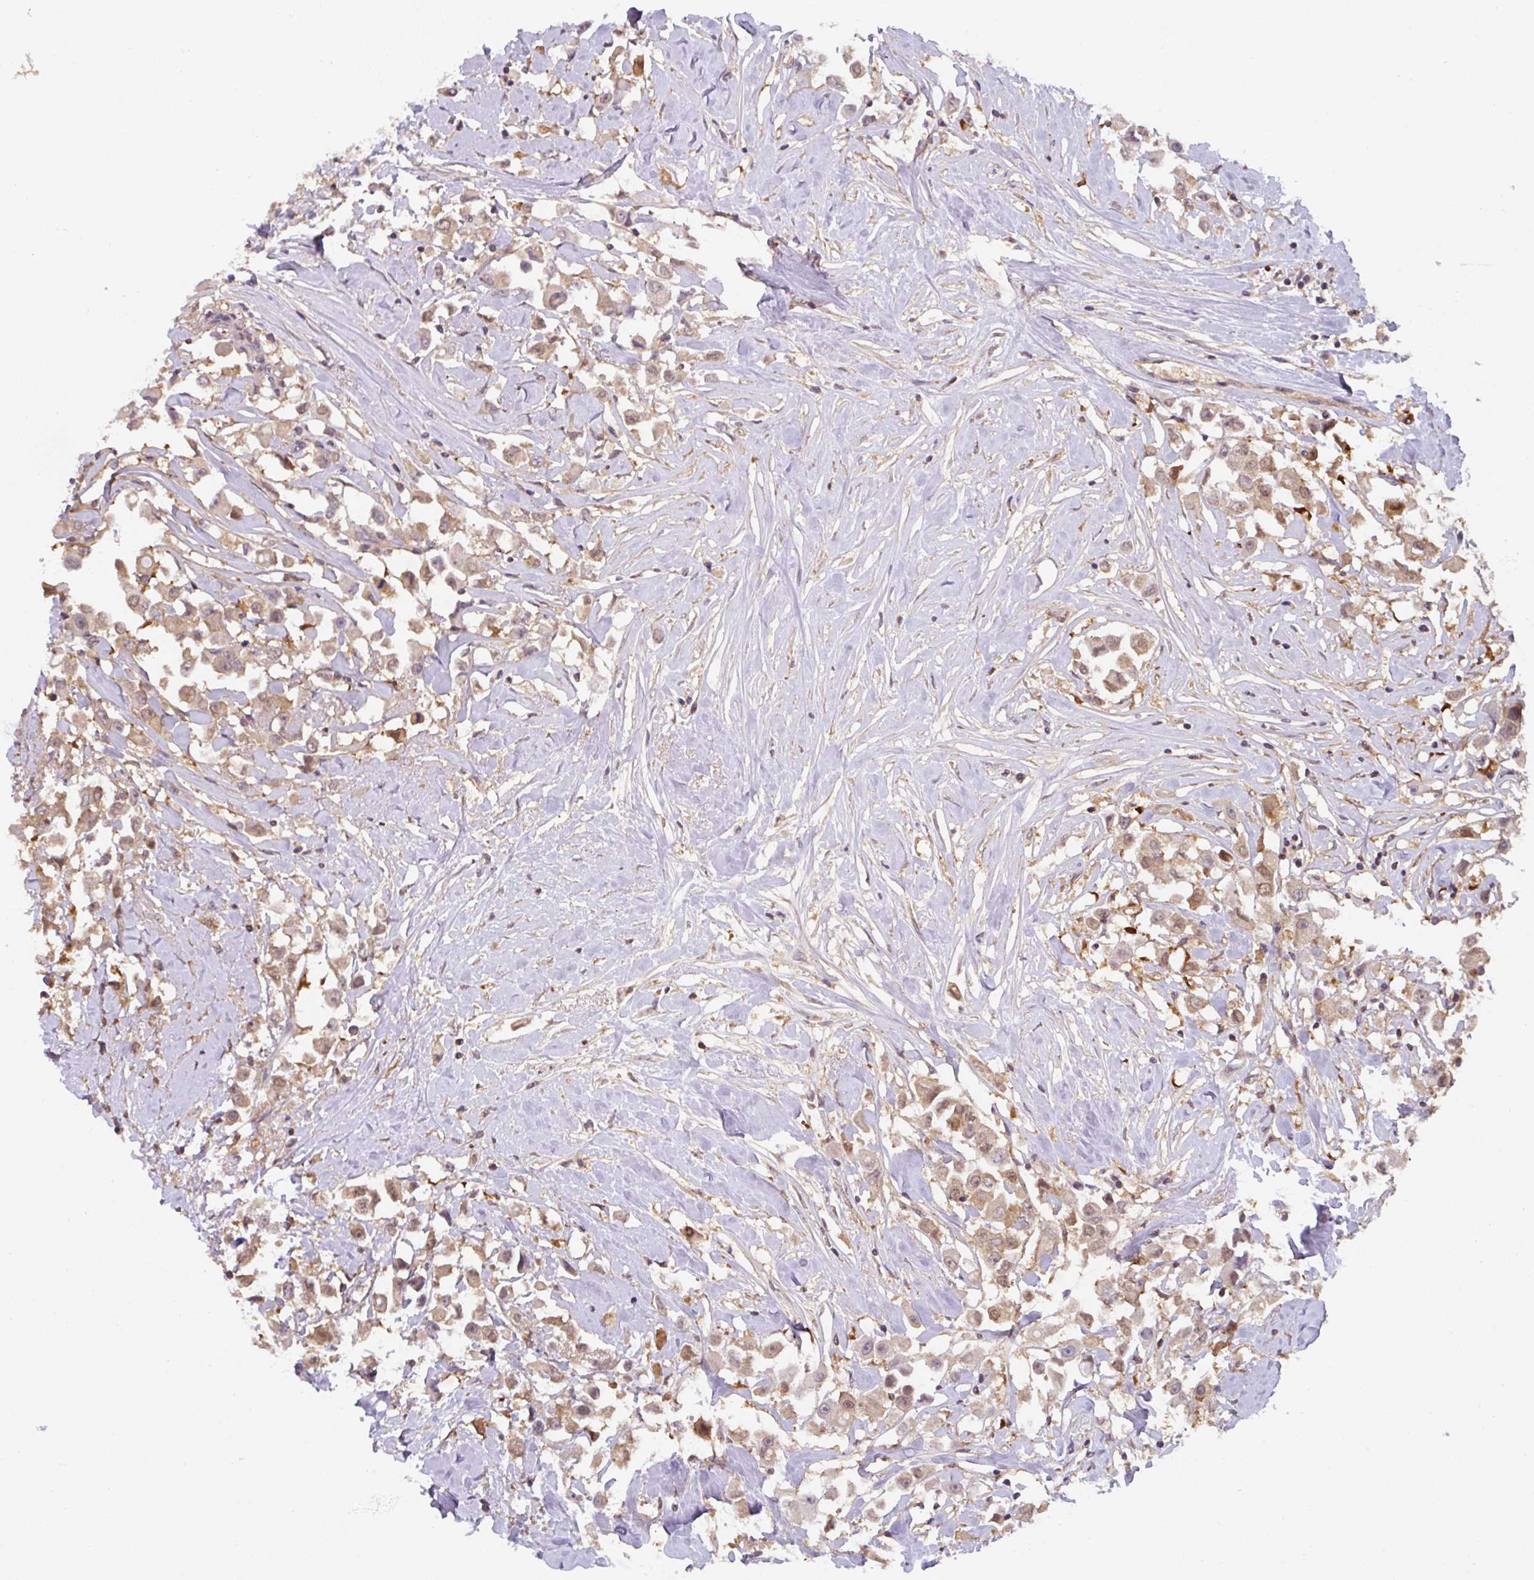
{"staining": {"intensity": "moderate", "quantity": ">75%", "location": "cytoplasmic/membranous"}, "tissue": "breast cancer", "cell_type": "Tumor cells", "image_type": "cancer", "snomed": [{"axis": "morphology", "description": "Duct carcinoma"}, {"axis": "topography", "description": "Breast"}], "caption": "This is a micrograph of immunohistochemistry staining of breast cancer (infiltrating ductal carcinoma), which shows moderate expression in the cytoplasmic/membranous of tumor cells.", "gene": "ST13", "patient": {"sex": "female", "age": 61}}